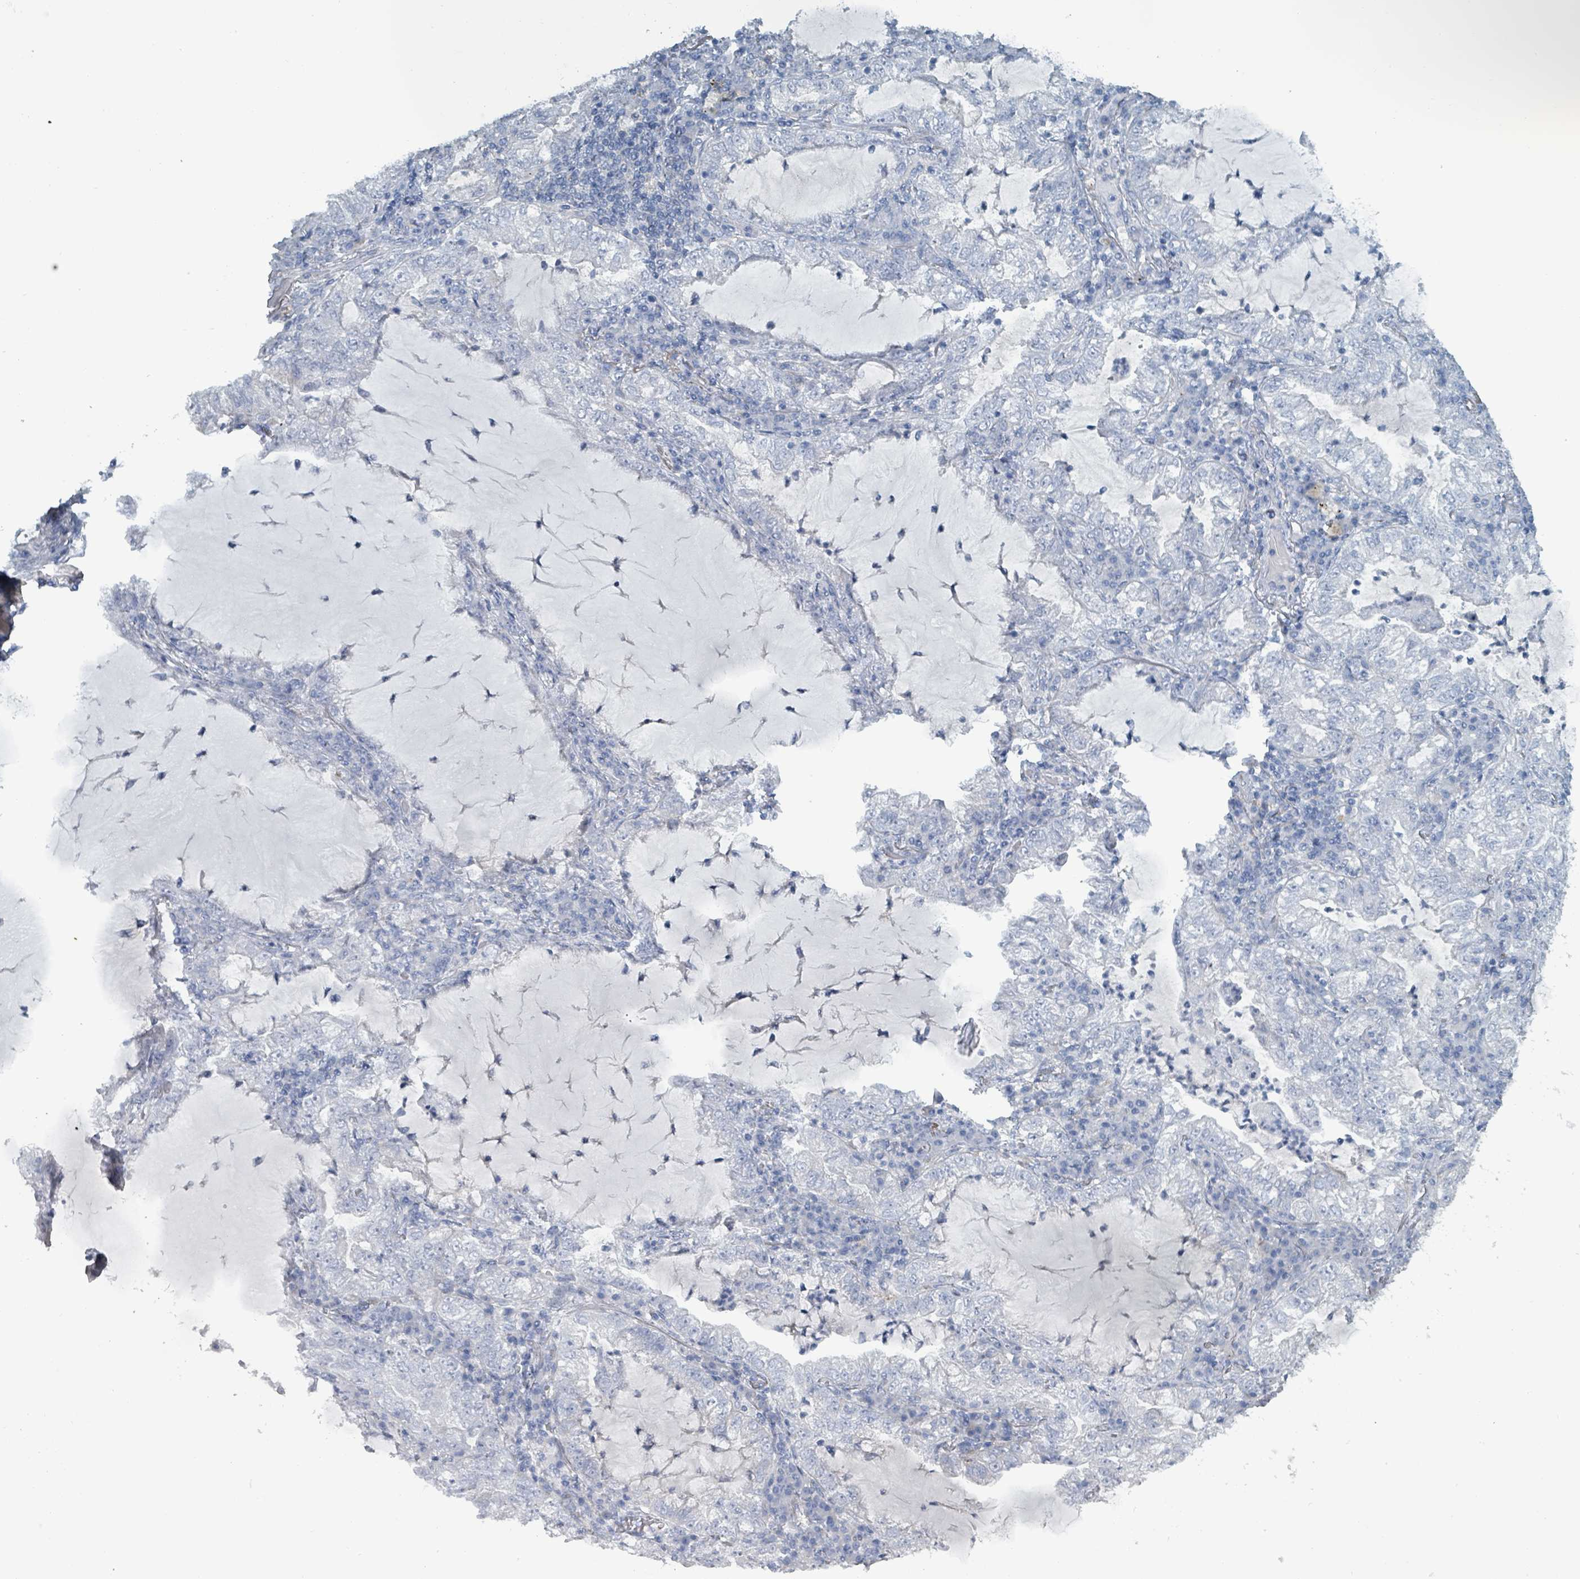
{"staining": {"intensity": "negative", "quantity": "none", "location": "none"}, "tissue": "lung cancer", "cell_type": "Tumor cells", "image_type": "cancer", "snomed": [{"axis": "morphology", "description": "Adenocarcinoma, NOS"}, {"axis": "topography", "description": "Lung"}], "caption": "Tumor cells are negative for protein expression in human adenocarcinoma (lung).", "gene": "TAAR5", "patient": {"sex": "female", "age": 73}}